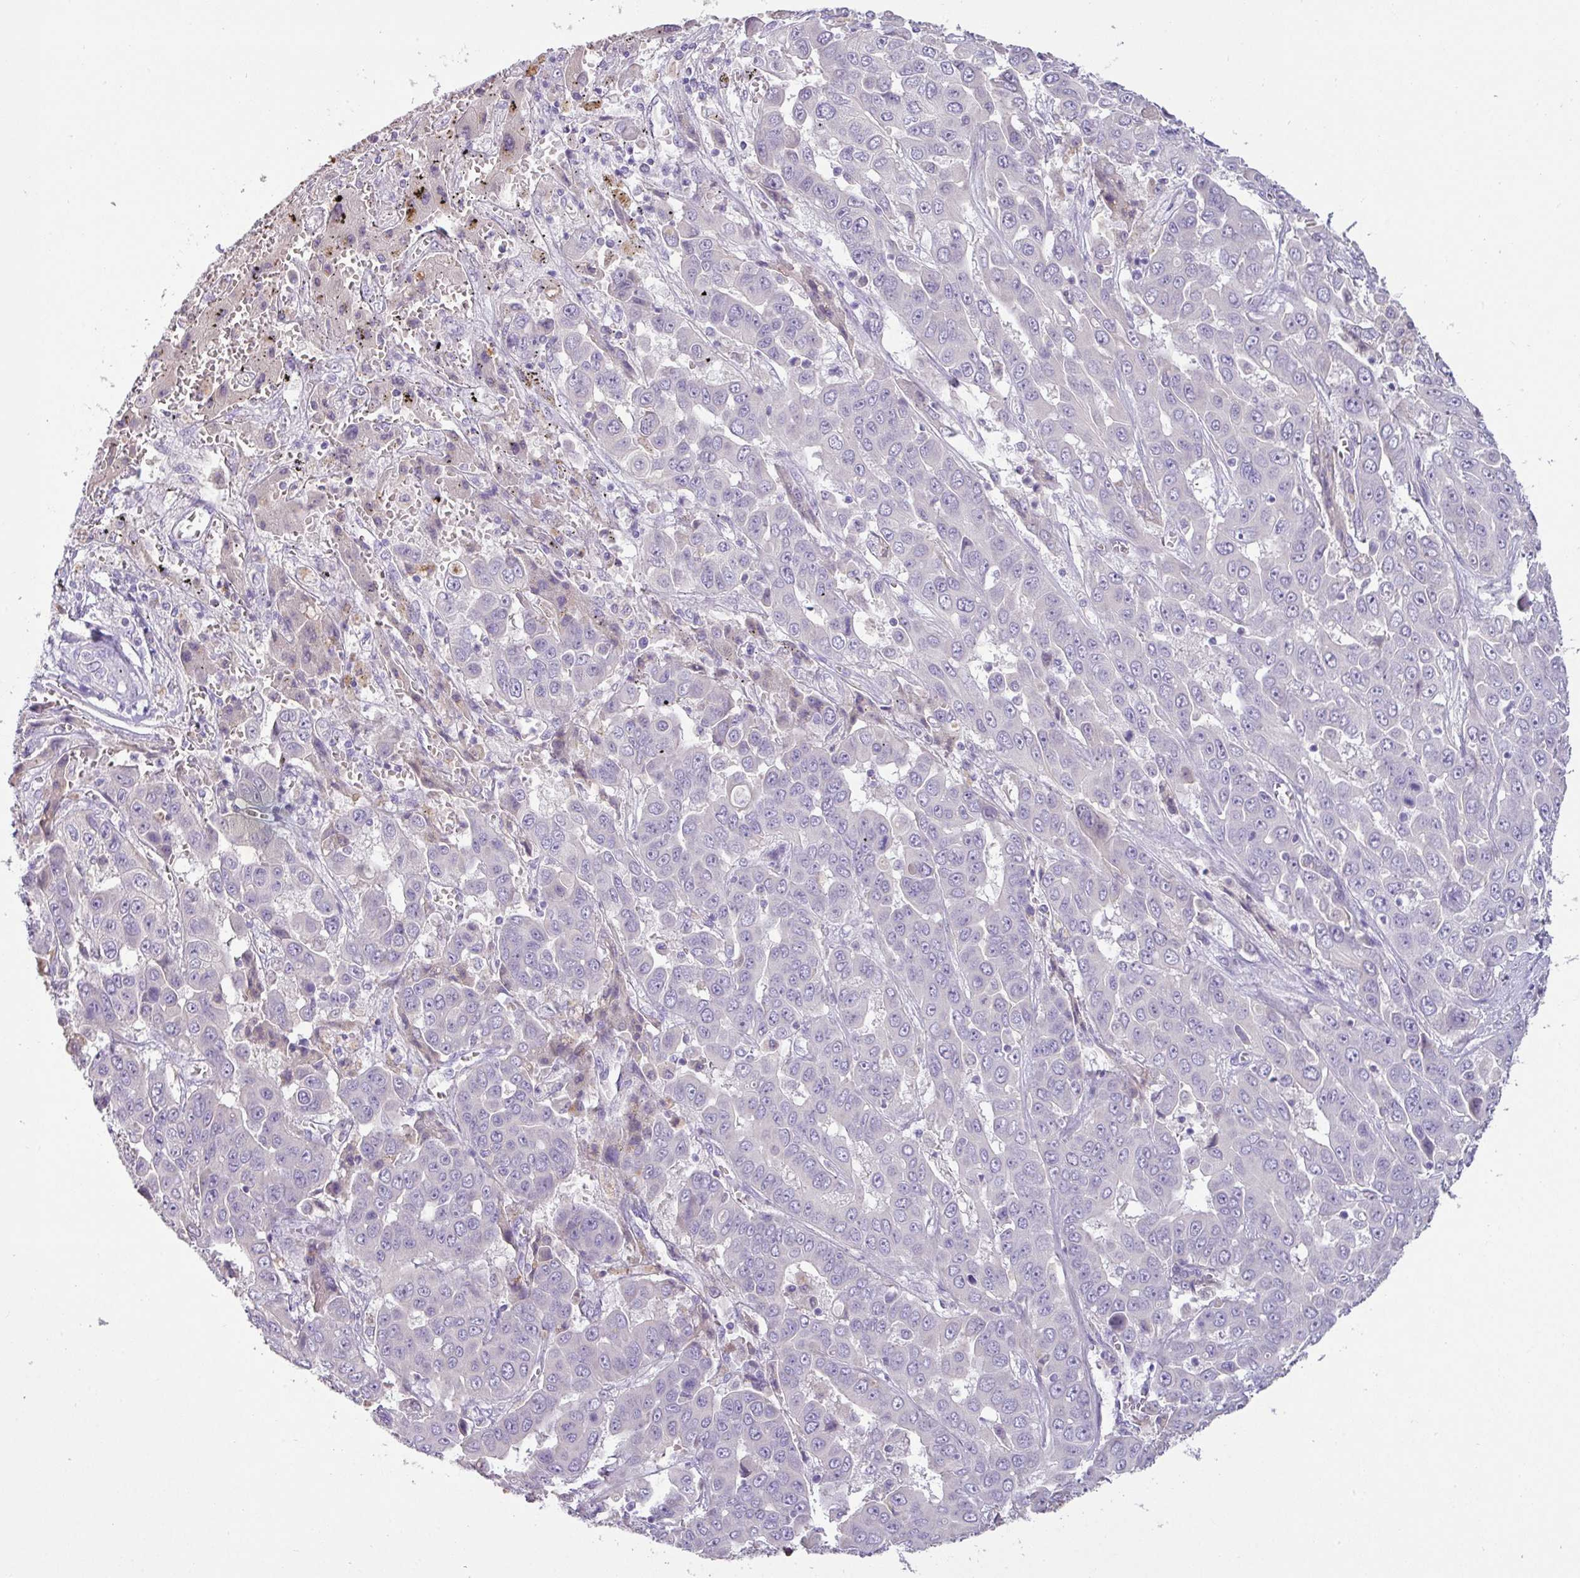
{"staining": {"intensity": "negative", "quantity": "none", "location": "none"}, "tissue": "liver cancer", "cell_type": "Tumor cells", "image_type": "cancer", "snomed": [{"axis": "morphology", "description": "Cholangiocarcinoma"}, {"axis": "topography", "description": "Liver"}], "caption": "Tumor cells show no significant positivity in liver cholangiocarcinoma.", "gene": "OR6C6", "patient": {"sex": "female", "age": 52}}